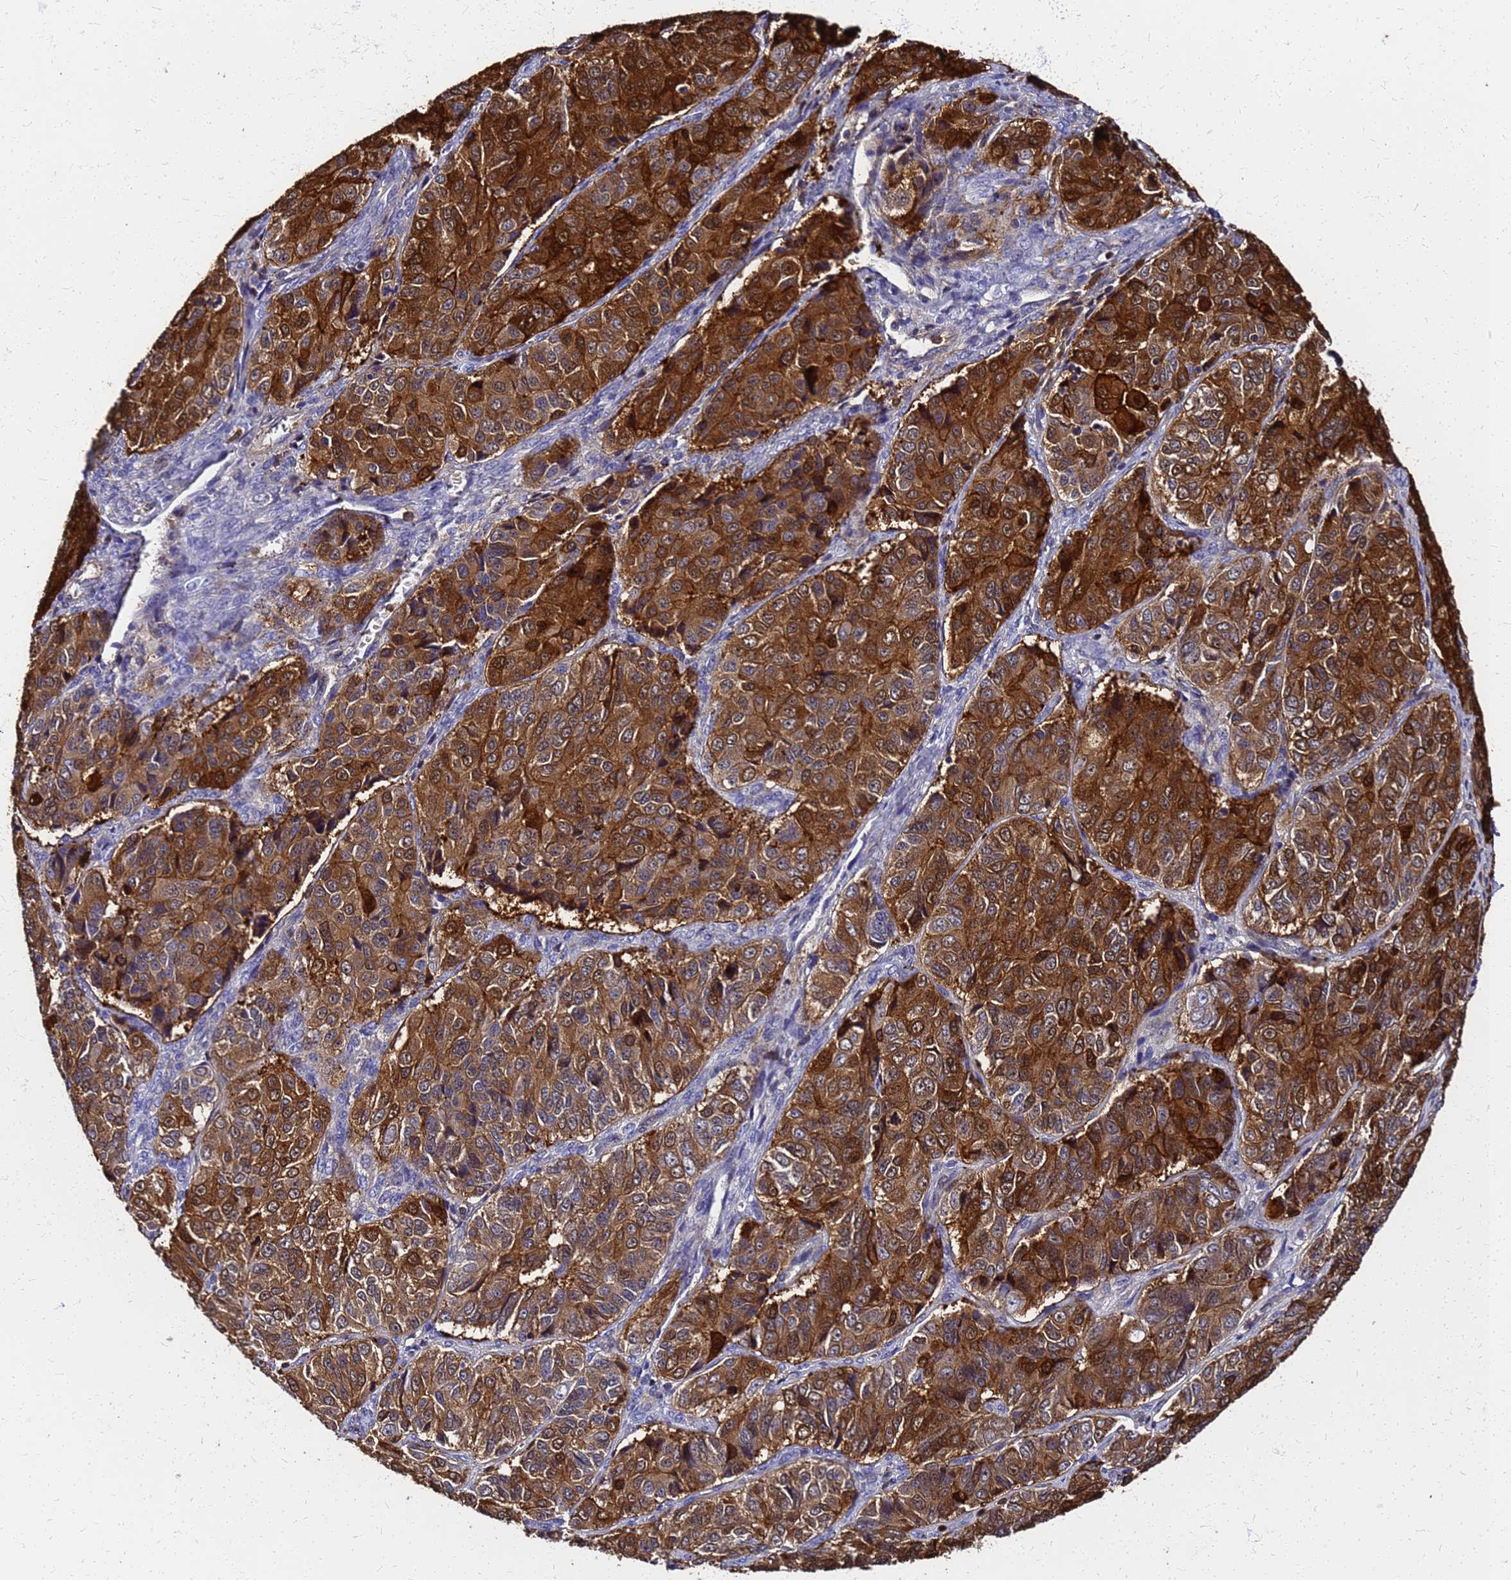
{"staining": {"intensity": "moderate", "quantity": ">75%", "location": "cytoplasmic/membranous,nuclear"}, "tissue": "ovarian cancer", "cell_type": "Tumor cells", "image_type": "cancer", "snomed": [{"axis": "morphology", "description": "Carcinoma, endometroid"}, {"axis": "topography", "description": "Ovary"}], "caption": "The micrograph displays a brown stain indicating the presence of a protein in the cytoplasmic/membranous and nuclear of tumor cells in ovarian endometroid carcinoma.", "gene": "S100A11", "patient": {"sex": "female", "age": 51}}